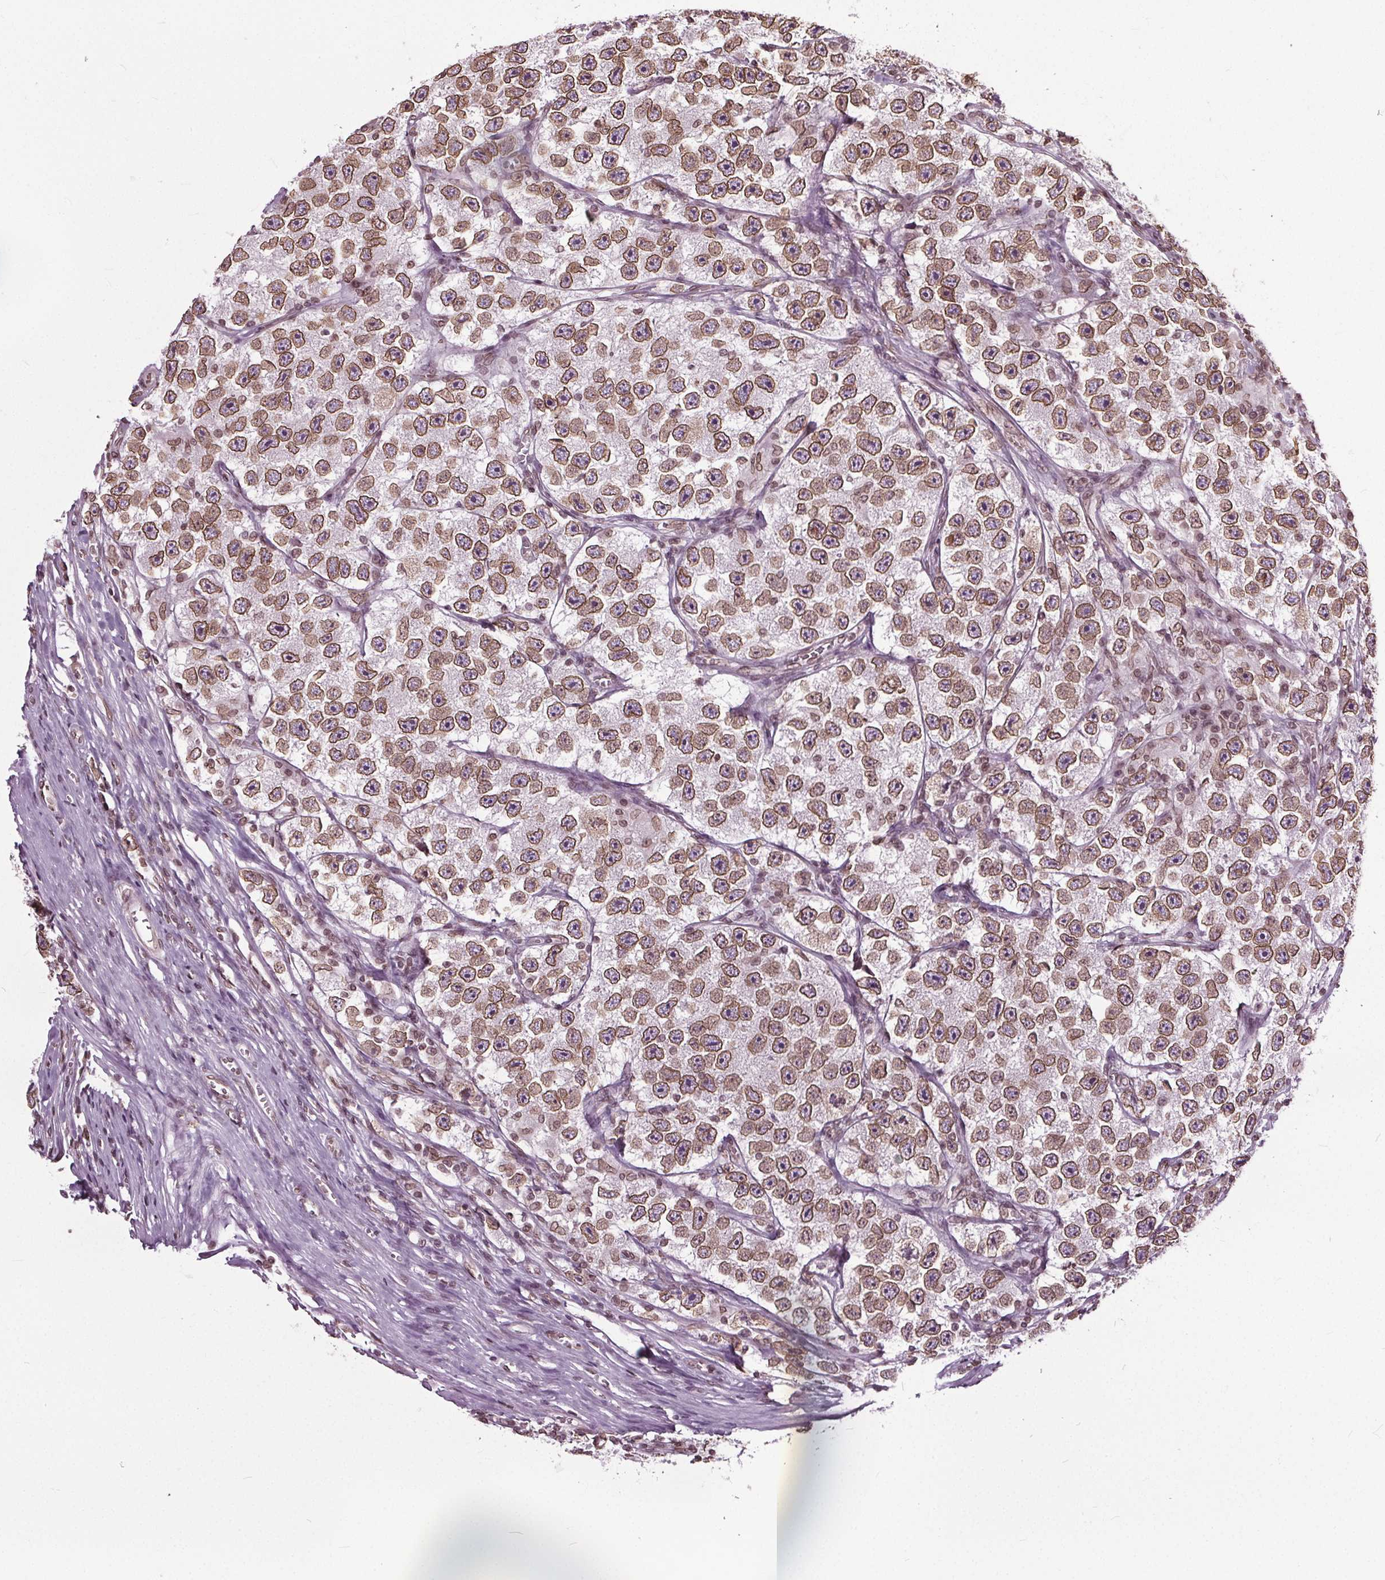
{"staining": {"intensity": "moderate", "quantity": ">75%", "location": "cytoplasmic/membranous,nuclear"}, "tissue": "testis cancer", "cell_type": "Tumor cells", "image_type": "cancer", "snomed": [{"axis": "morphology", "description": "Seminoma, NOS"}, {"axis": "topography", "description": "Testis"}], "caption": "High-power microscopy captured an immunohistochemistry histopathology image of seminoma (testis), revealing moderate cytoplasmic/membranous and nuclear expression in approximately >75% of tumor cells.", "gene": "TTC39C", "patient": {"sex": "male", "age": 26}}